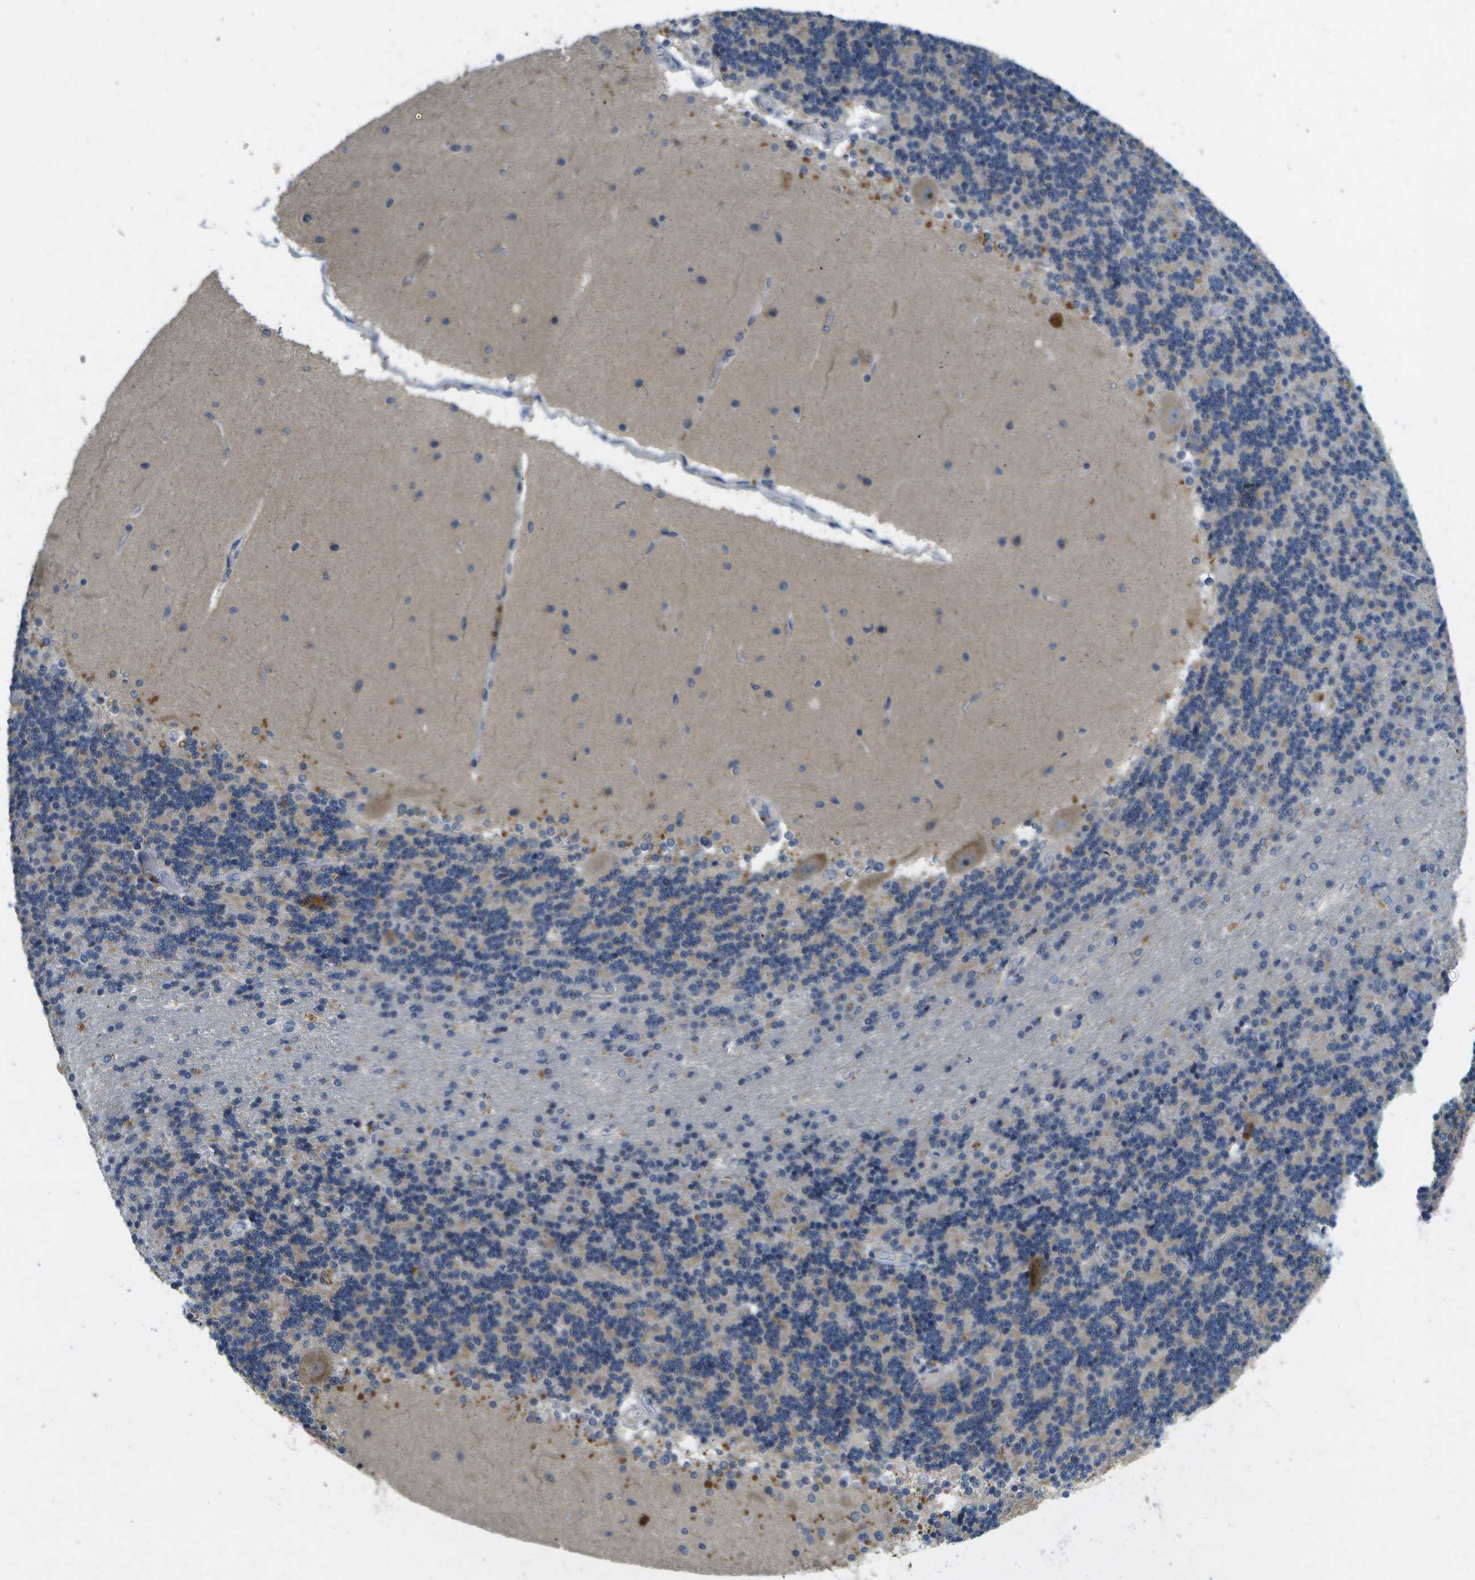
{"staining": {"intensity": "weak", "quantity": "25%-75%", "location": "cytoplasmic/membranous"}, "tissue": "cerebellum", "cell_type": "Cells in granular layer", "image_type": "normal", "snomed": [{"axis": "morphology", "description": "Normal tissue, NOS"}, {"axis": "topography", "description": "Cerebellum"}], "caption": "High-power microscopy captured an IHC micrograph of benign cerebellum, revealing weak cytoplasmic/membranous positivity in about 25%-75% of cells in granular layer.", "gene": "LIPG", "patient": {"sex": "female", "age": 54}}